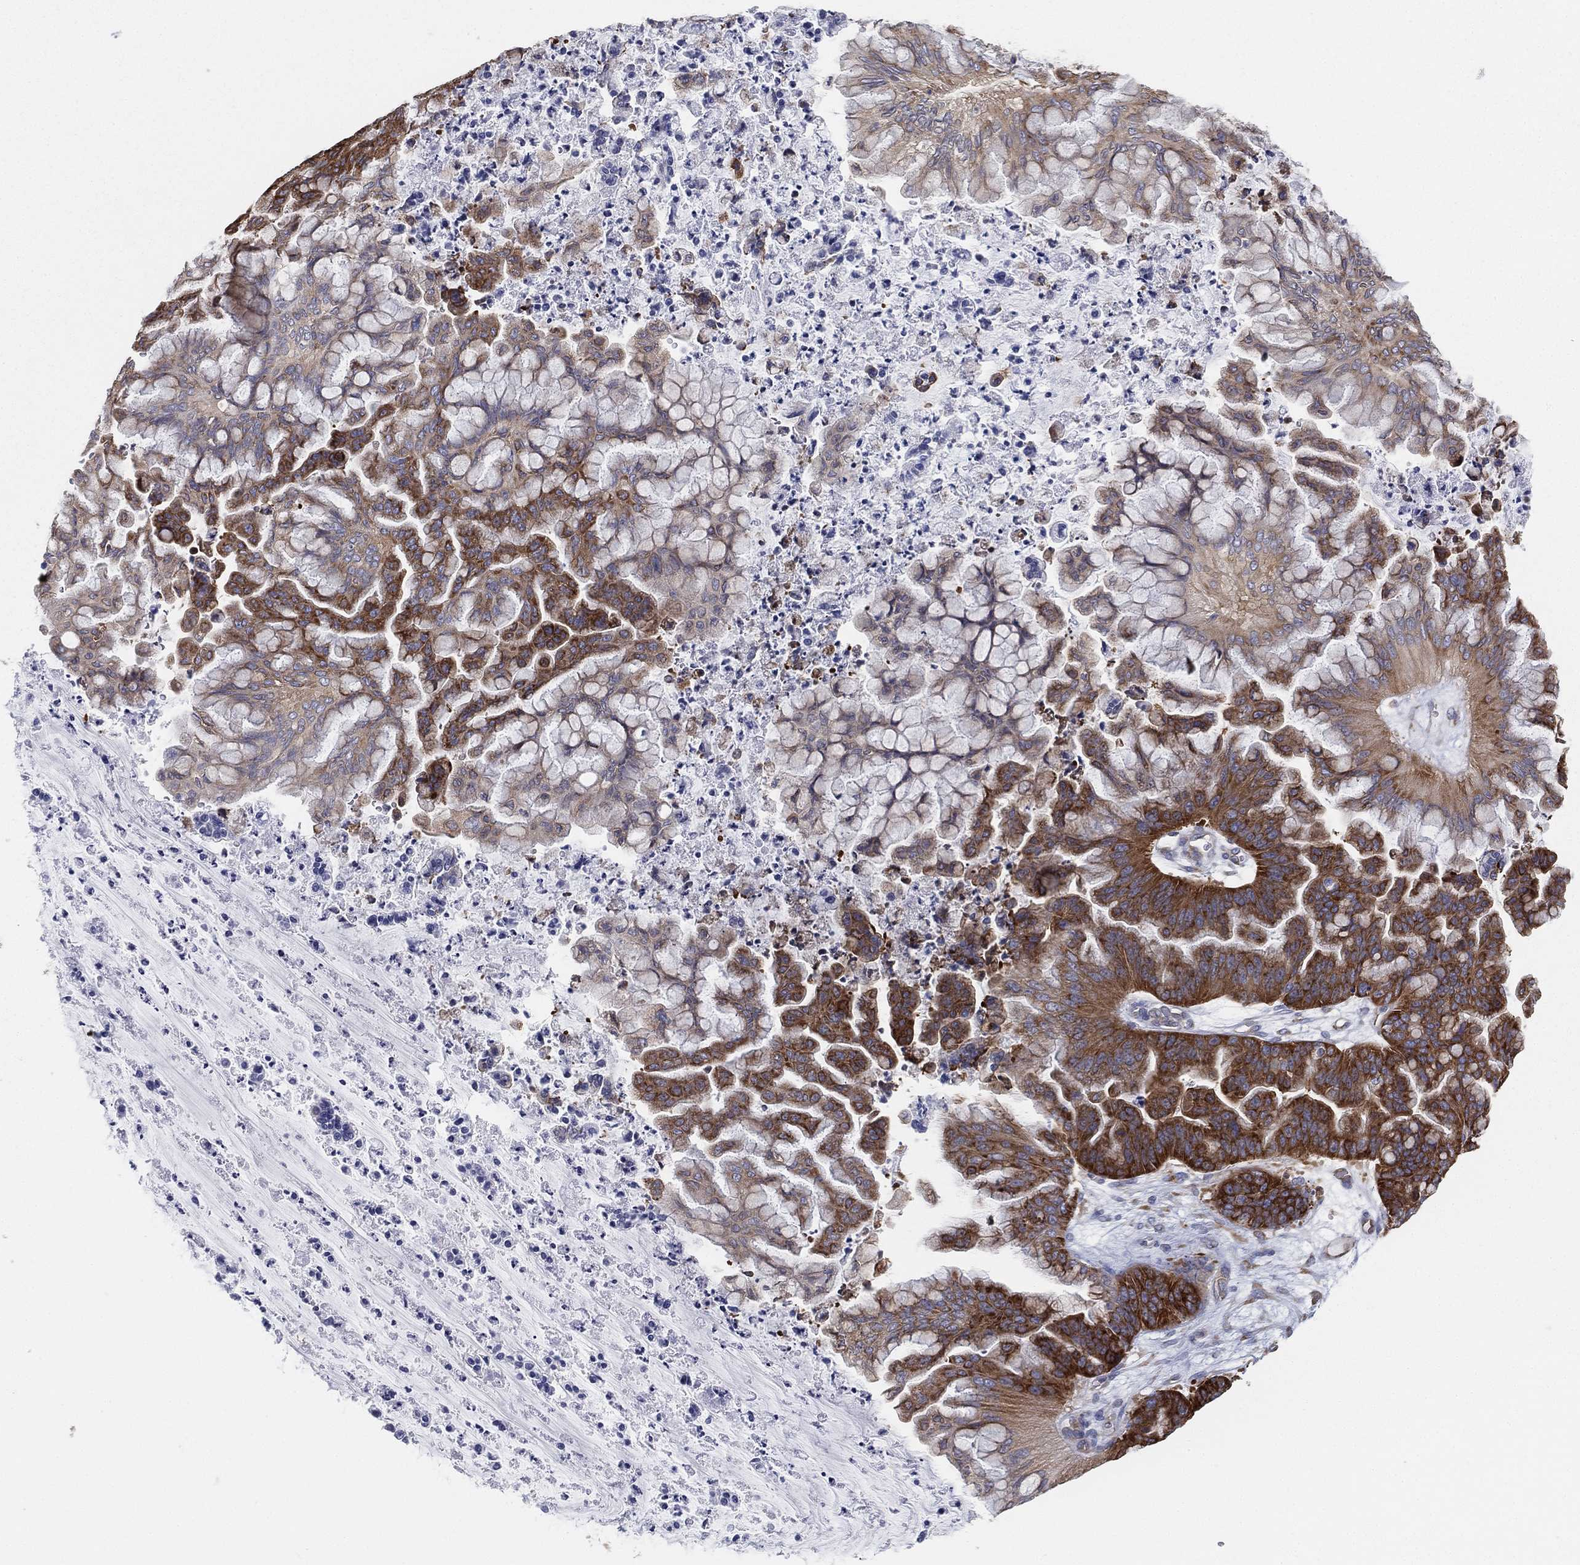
{"staining": {"intensity": "strong", "quantity": ">75%", "location": "cytoplasmic/membranous"}, "tissue": "ovarian cancer", "cell_type": "Tumor cells", "image_type": "cancer", "snomed": [{"axis": "morphology", "description": "Cystadenocarcinoma, mucinous, NOS"}, {"axis": "topography", "description": "Ovary"}], "caption": "Immunohistochemistry (IHC) photomicrograph of neoplastic tissue: human ovarian cancer stained using immunohistochemistry exhibits high levels of strong protein expression localized specifically in the cytoplasmic/membranous of tumor cells, appearing as a cytoplasmic/membranous brown color.", "gene": "FARSA", "patient": {"sex": "female", "age": 67}}